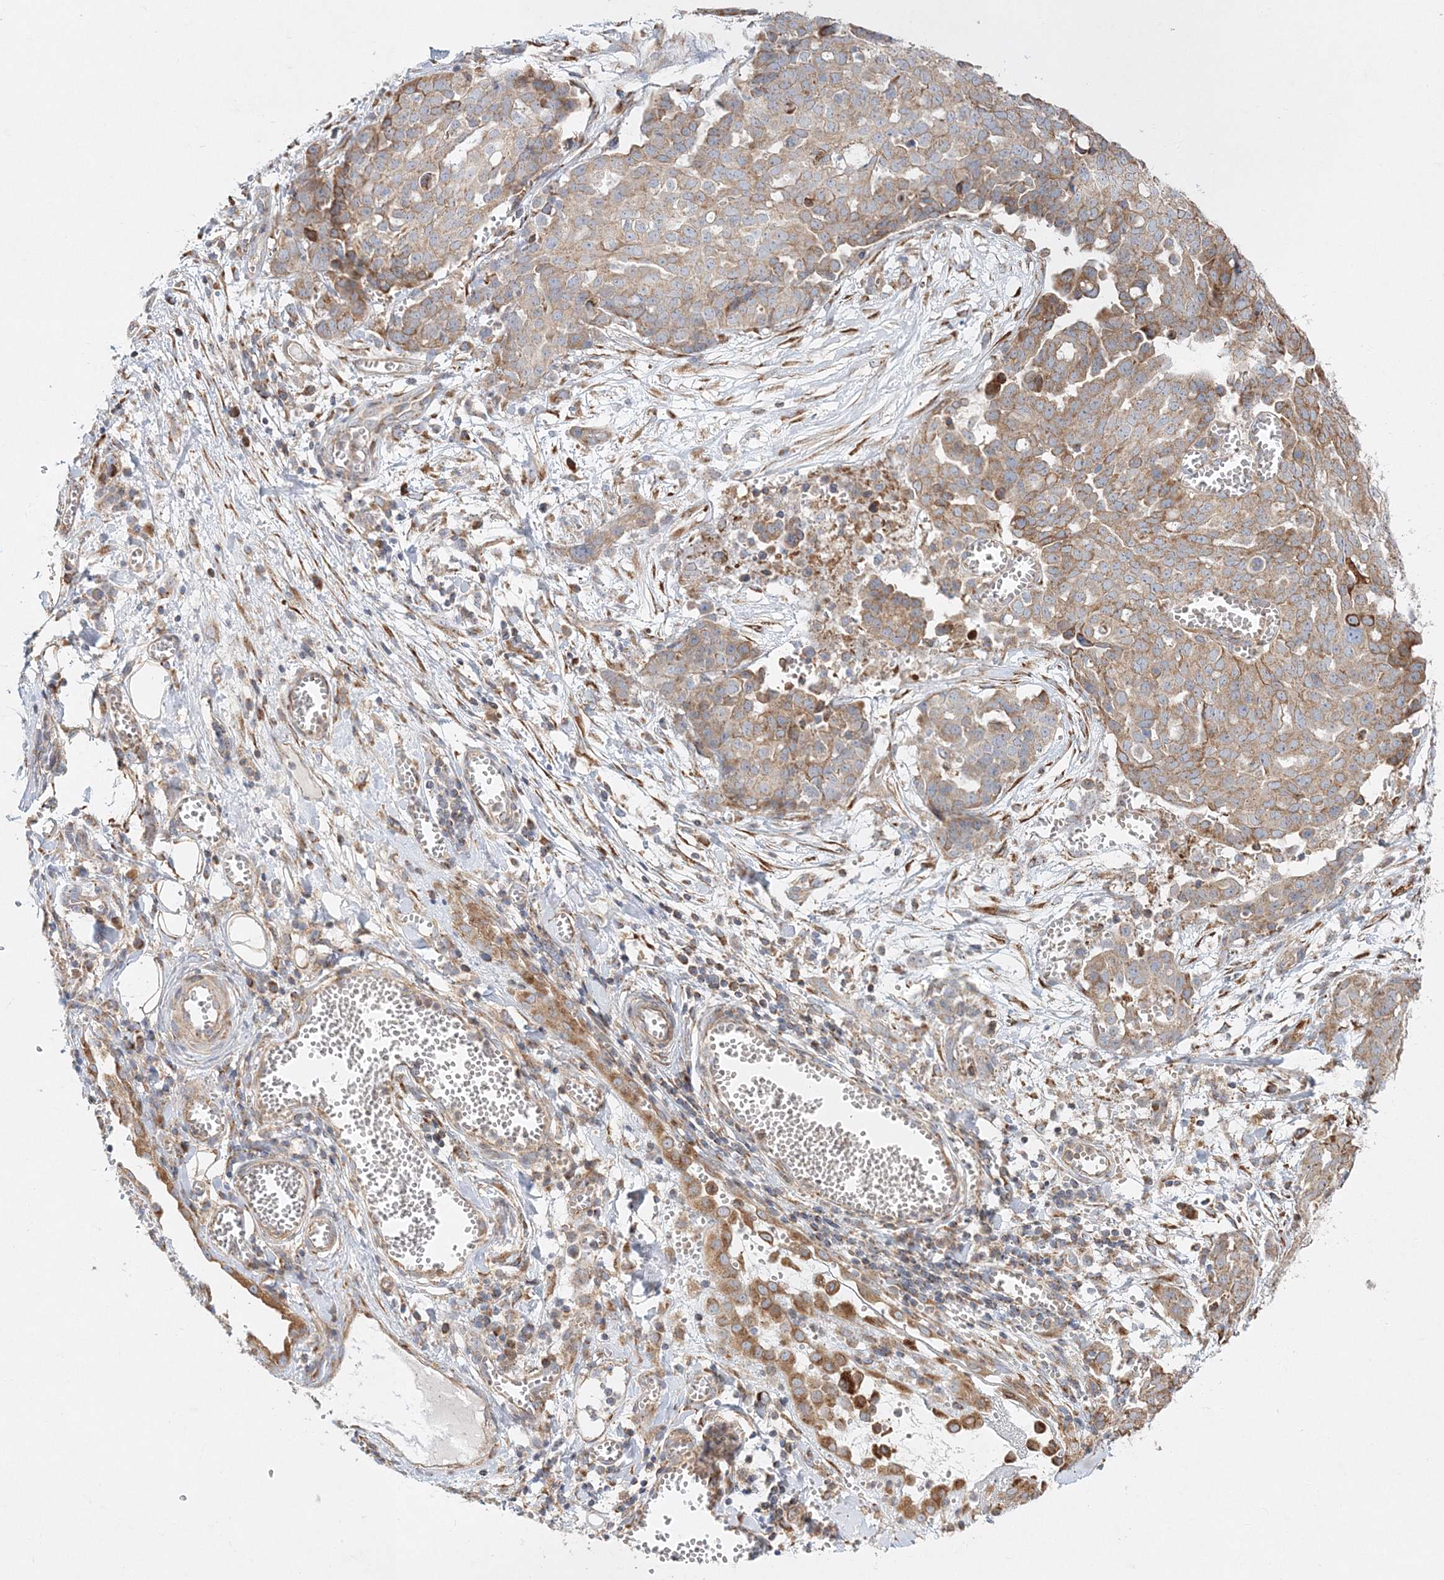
{"staining": {"intensity": "weak", "quantity": "25%-75%", "location": "cytoplasmic/membranous"}, "tissue": "ovarian cancer", "cell_type": "Tumor cells", "image_type": "cancer", "snomed": [{"axis": "morphology", "description": "Cystadenocarcinoma, serous, NOS"}, {"axis": "topography", "description": "Soft tissue"}, {"axis": "topography", "description": "Ovary"}], "caption": "Brown immunohistochemical staining in ovarian serous cystadenocarcinoma exhibits weak cytoplasmic/membranous staining in approximately 25%-75% of tumor cells.", "gene": "ZFYVE16", "patient": {"sex": "female", "age": 57}}